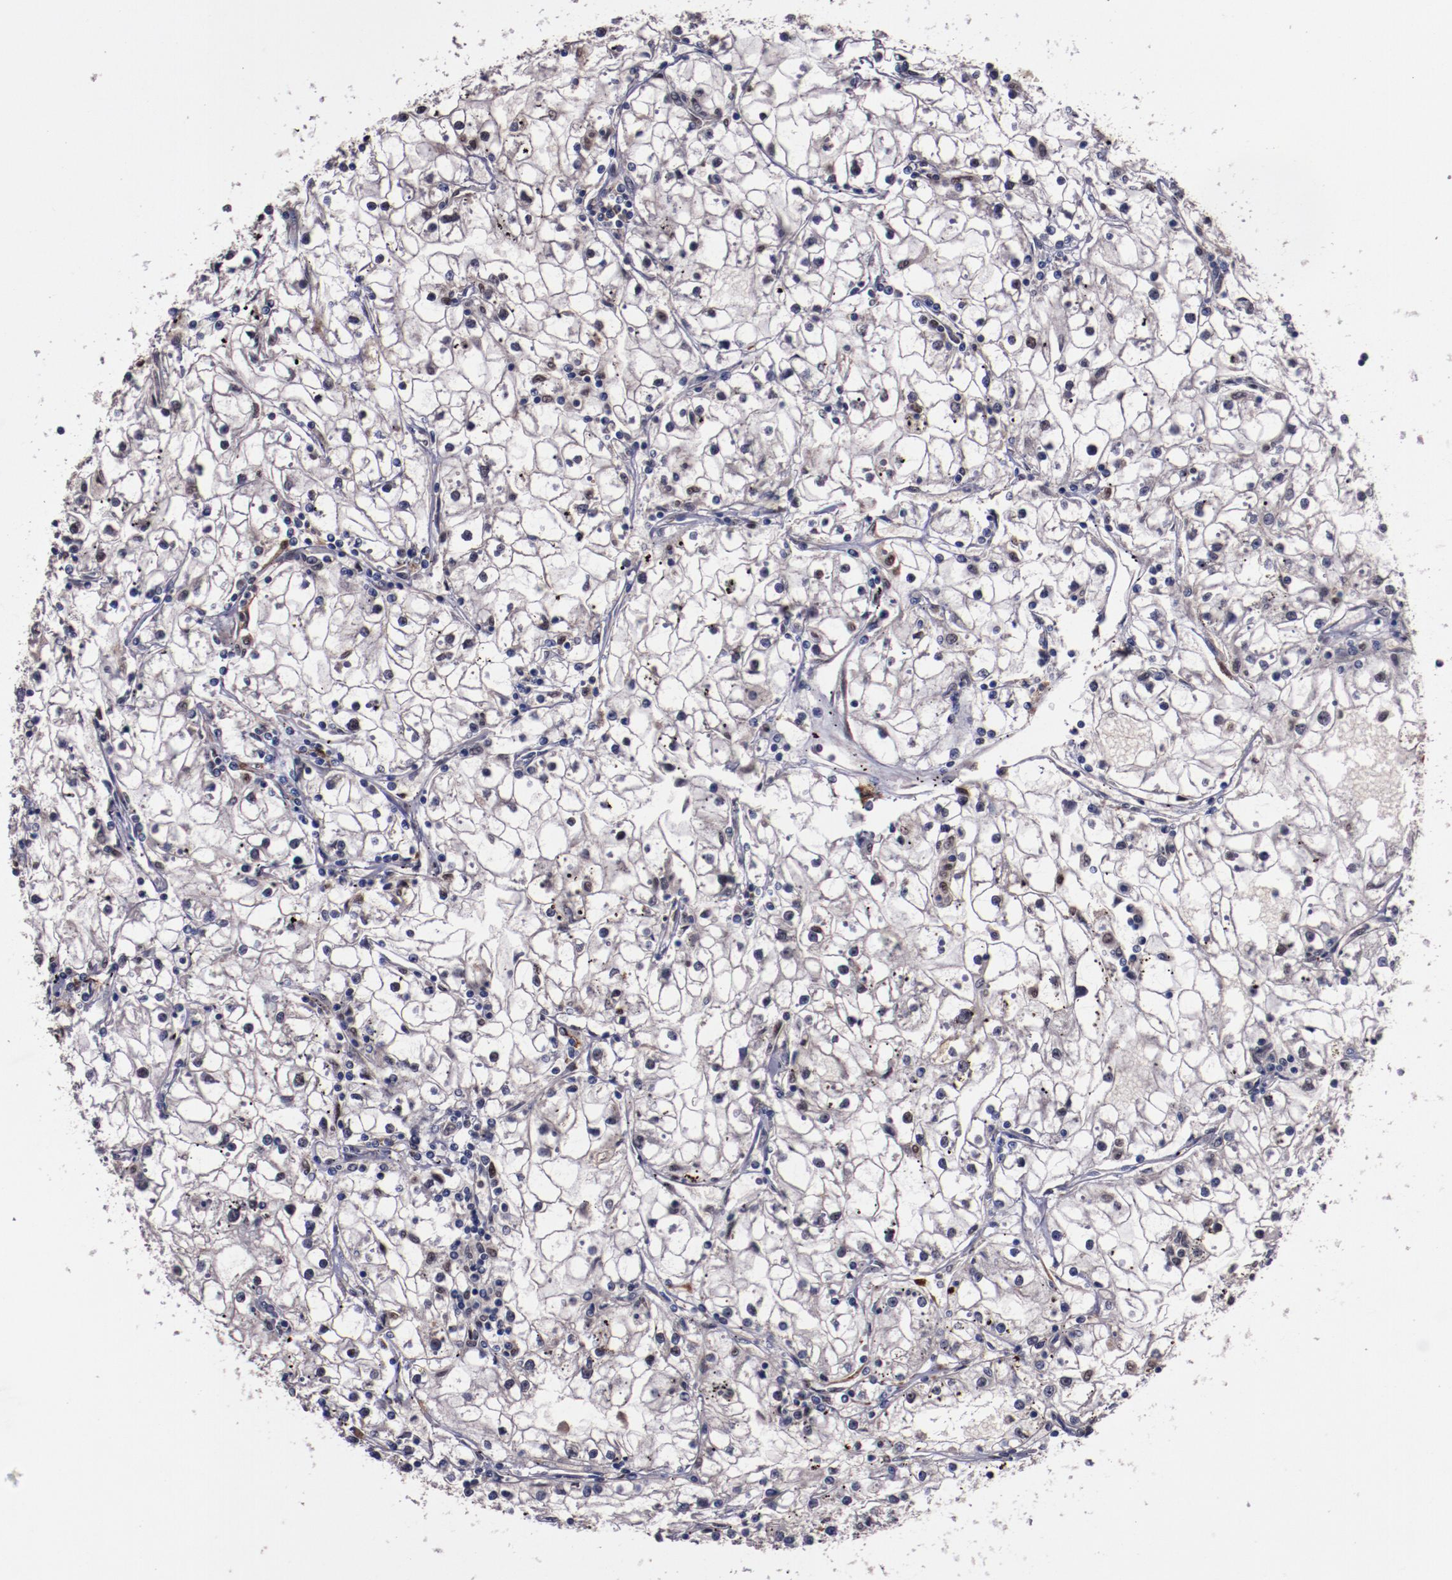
{"staining": {"intensity": "moderate", "quantity": "<25%", "location": "nuclear"}, "tissue": "renal cancer", "cell_type": "Tumor cells", "image_type": "cancer", "snomed": [{"axis": "morphology", "description": "Adenocarcinoma, NOS"}, {"axis": "topography", "description": "Kidney"}], "caption": "High-magnification brightfield microscopy of renal cancer (adenocarcinoma) stained with DAB (brown) and counterstained with hematoxylin (blue). tumor cells exhibit moderate nuclear staining is identified in about<25% of cells.", "gene": "CHEK2", "patient": {"sex": "male", "age": 56}}